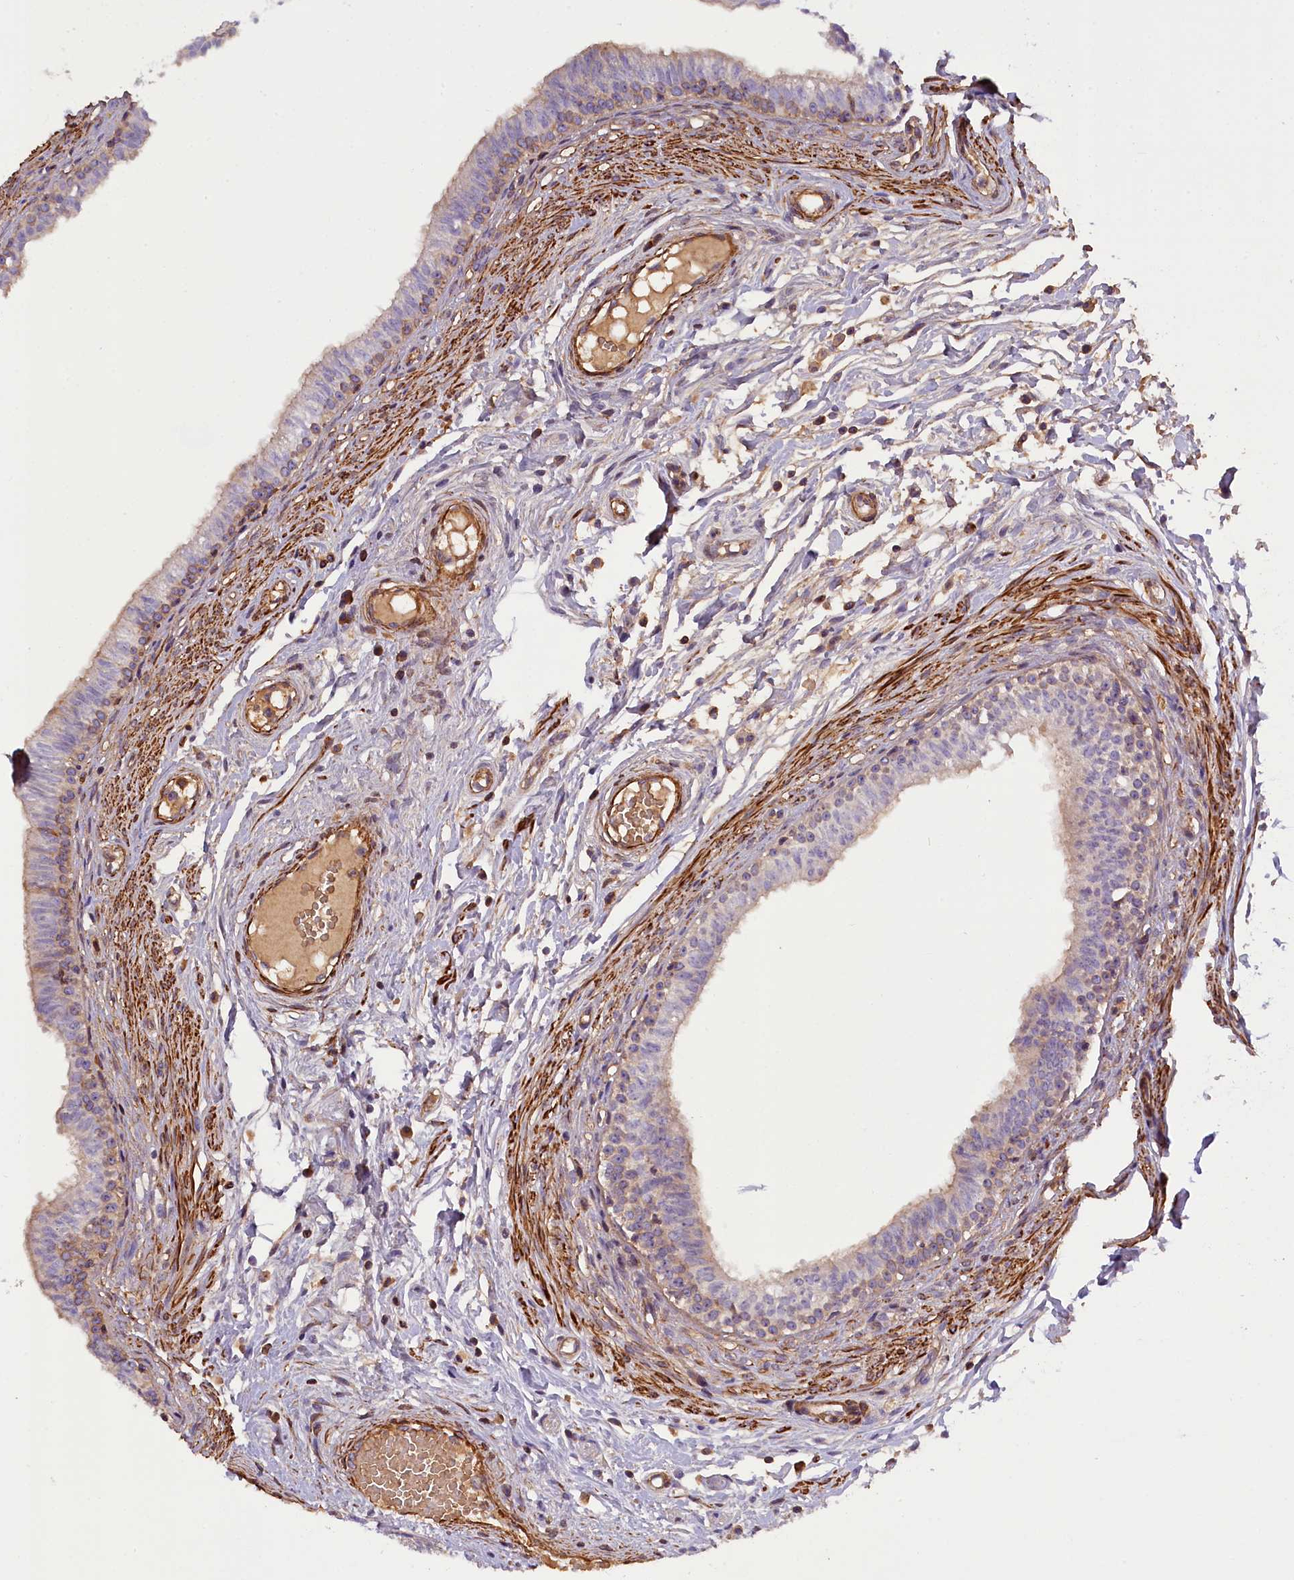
{"staining": {"intensity": "weak", "quantity": "<25%", "location": "cytoplasmic/membranous,nuclear"}, "tissue": "epididymis", "cell_type": "Glandular cells", "image_type": "normal", "snomed": [{"axis": "morphology", "description": "Normal tissue, NOS"}, {"axis": "topography", "description": "Epididymis, spermatic cord, NOS"}], "caption": "DAB (3,3'-diaminobenzidine) immunohistochemical staining of unremarkable human epididymis displays no significant positivity in glandular cells.", "gene": "FUZ", "patient": {"sex": "male", "age": 22}}